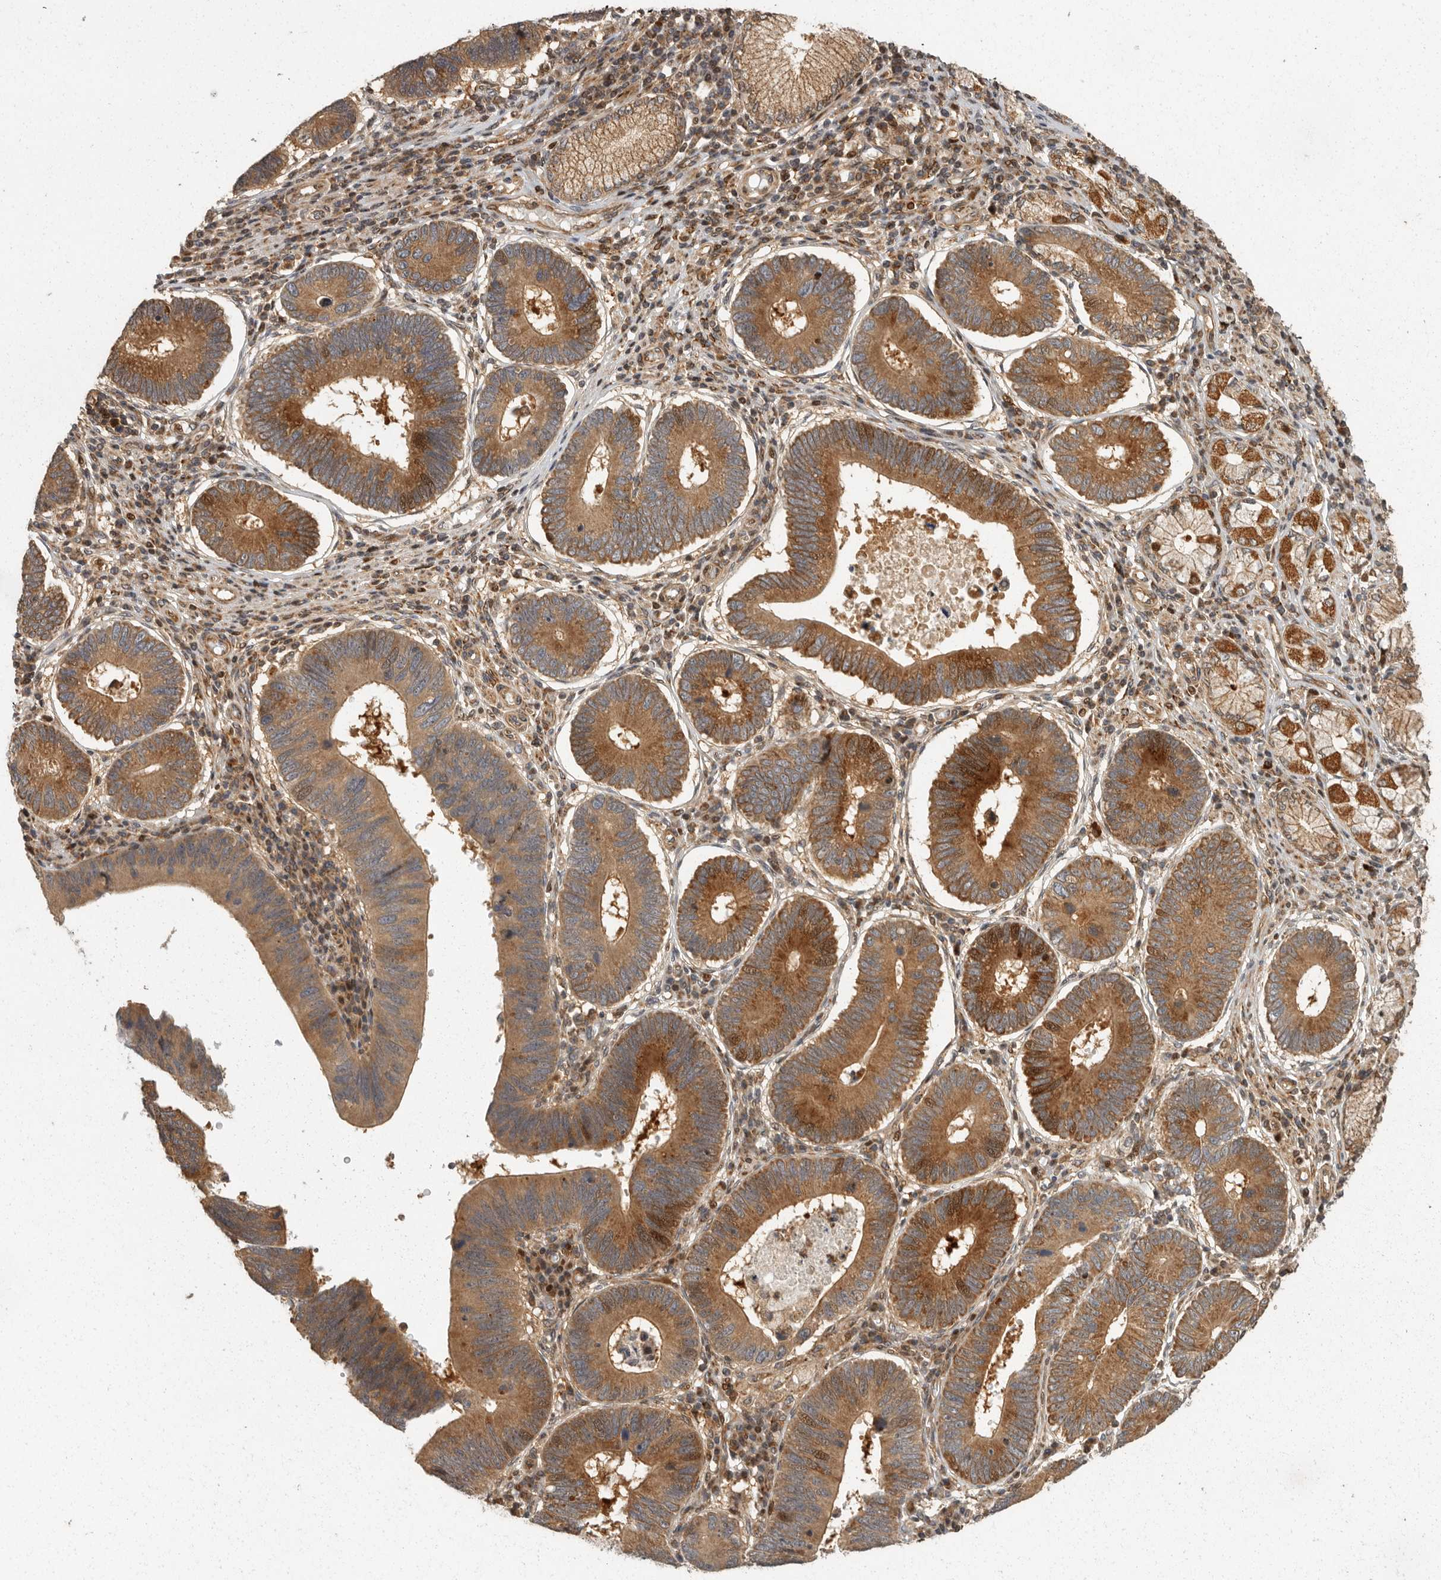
{"staining": {"intensity": "moderate", "quantity": ">75%", "location": "cytoplasmic/membranous"}, "tissue": "stomach cancer", "cell_type": "Tumor cells", "image_type": "cancer", "snomed": [{"axis": "morphology", "description": "Adenocarcinoma, NOS"}, {"axis": "topography", "description": "Stomach"}], "caption": "Protein expression analysis of human stomach adenocarcinoma reveals moderate cytoplasmic/membranous staining in about >75% of tumor cells.", "gene": "SWT1", "patient": {"sex": "male", "age": 59}}